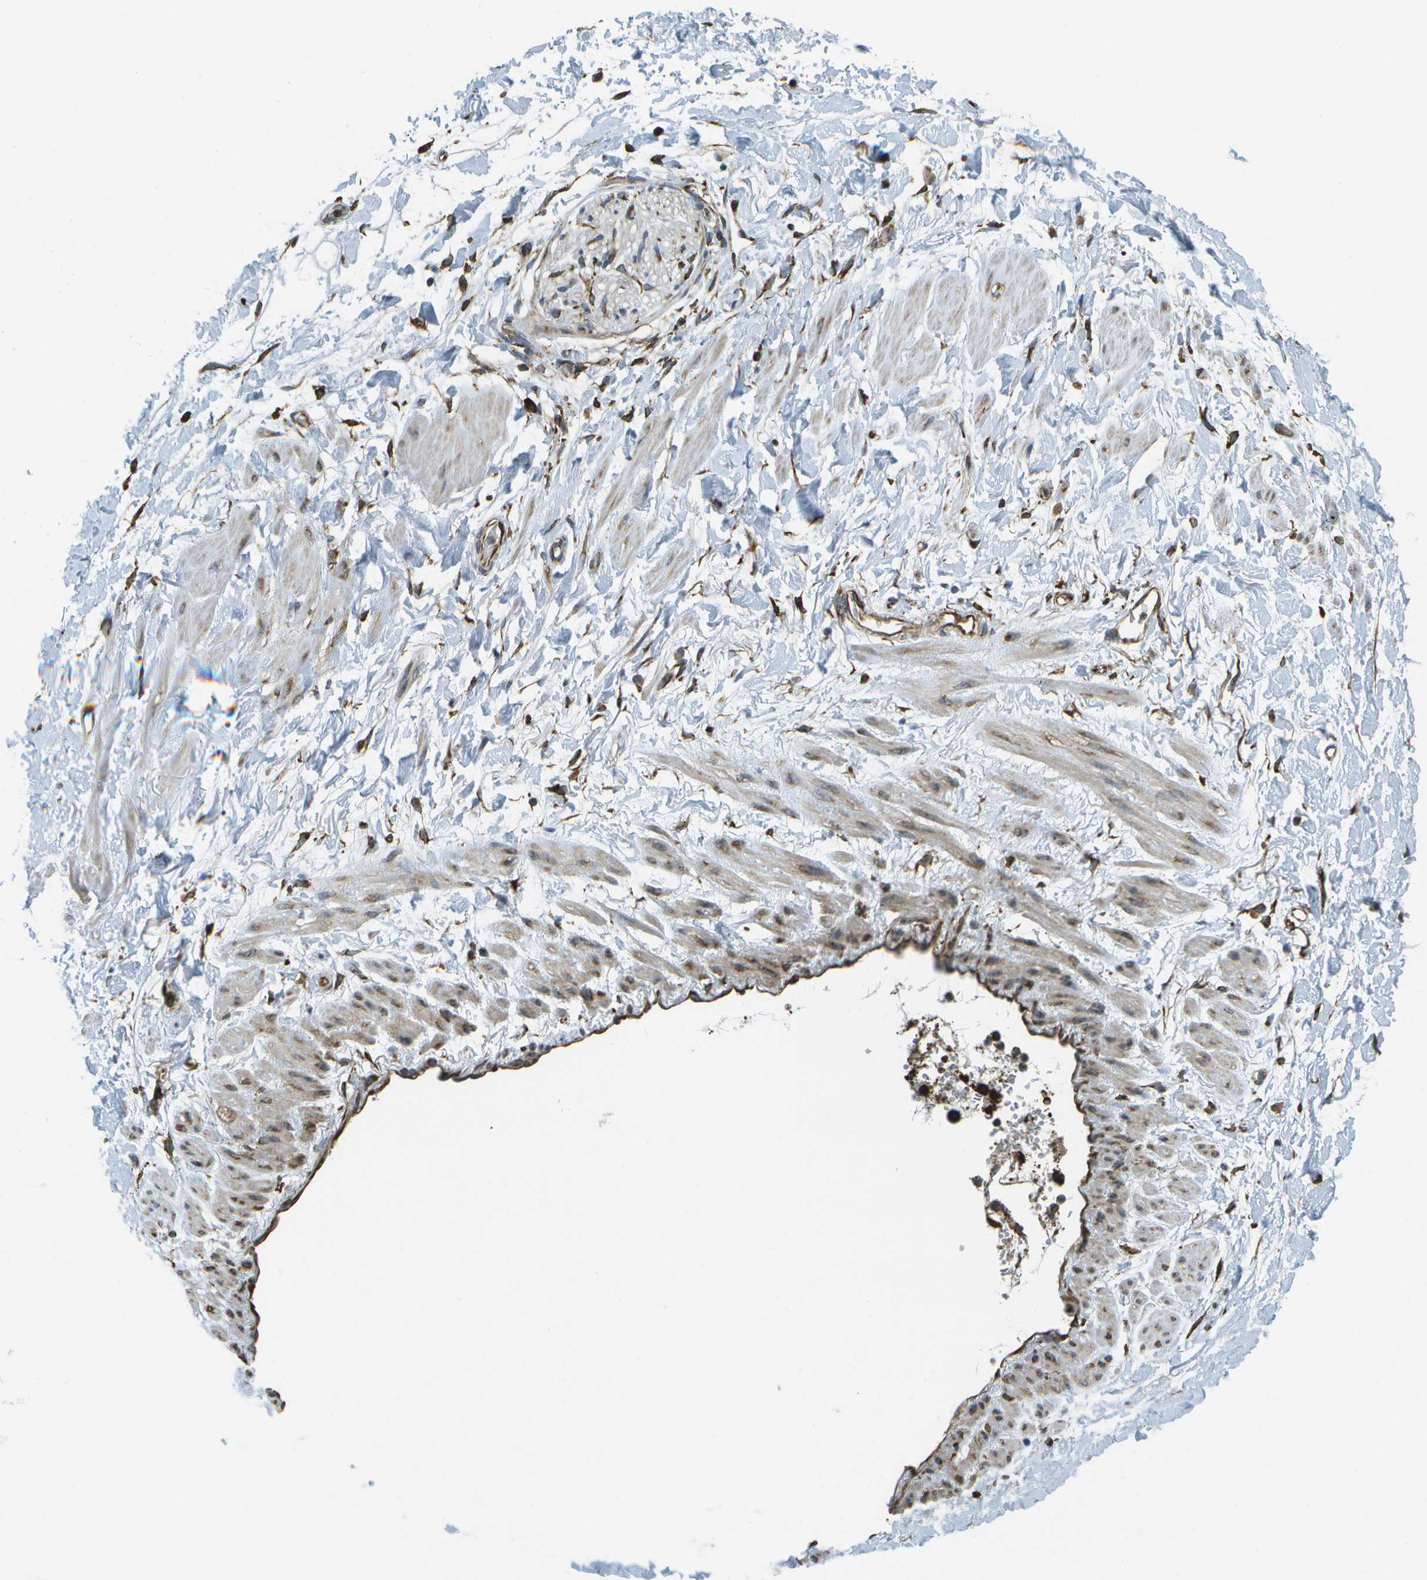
{"staining": {"intensity": "moderate", "quantity": ">75%", "location": "cytoplasmic/membranous"}, "tissue": "adipose tissue", "cell_type": "Adipocytes", "image_type": "normal", "snomed": [{"axis": "morphology", "description": "Normal tissue, NOS"}, {"axis": "topography", "description": "Soft tissue"}], "caption": "A photomicrograph showing moderate cytoplasmic/membranous positivity in about >75% of adipocytes in benign adipose tissue, as visualized by brown immunohistochemical staining.", "gene": "PDIA4", "patient": {"sex": "male", "age": 72}}